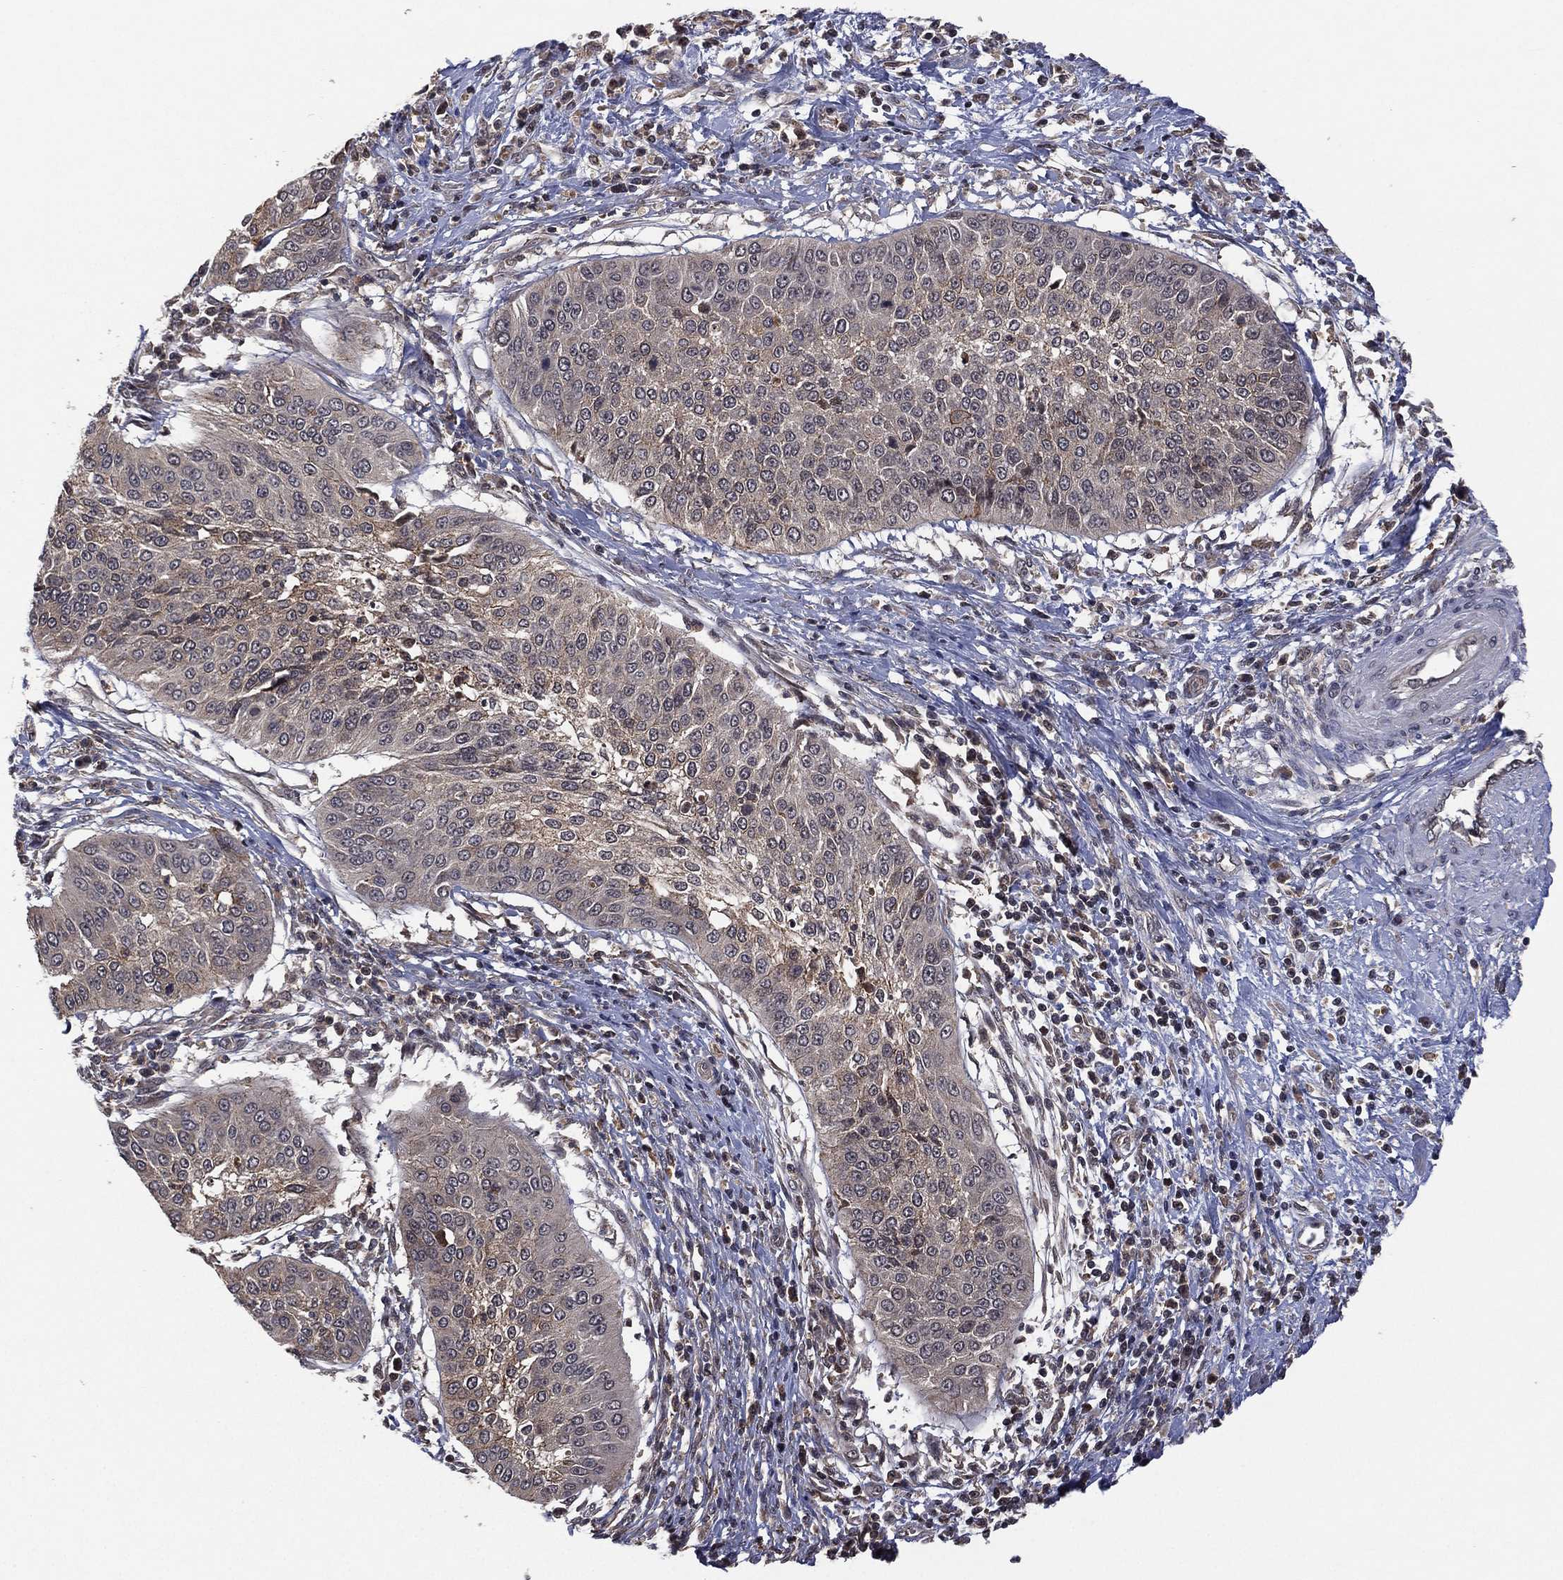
{"staining": {"intensity": "negative", "quantity": "none", "location": "none"}, "tissue": "cervical cancer", "cell_type": "Tumor cells", "image_type": "cancer", "snomed": [{"axis": "morphology", "description": "Normal tissue, NOS"}, {"axis": "morphology", "description": "Squamous cell carcinoma, NOS"}, {"axis": "topography", "description": "Cervix"}], "caption": "Immunohistochemistry (IHC) micrograph of cervical cancer stained for a protein (brown), which shows no staining in tumor cells. The staining is performed using DAB (3,3'-diaminobenzidine) brown chromogen with nuclei counter-stained in using hematoxylin.", "gene": "ATG4B", "patient": {"sex": "female", "age": 39}}